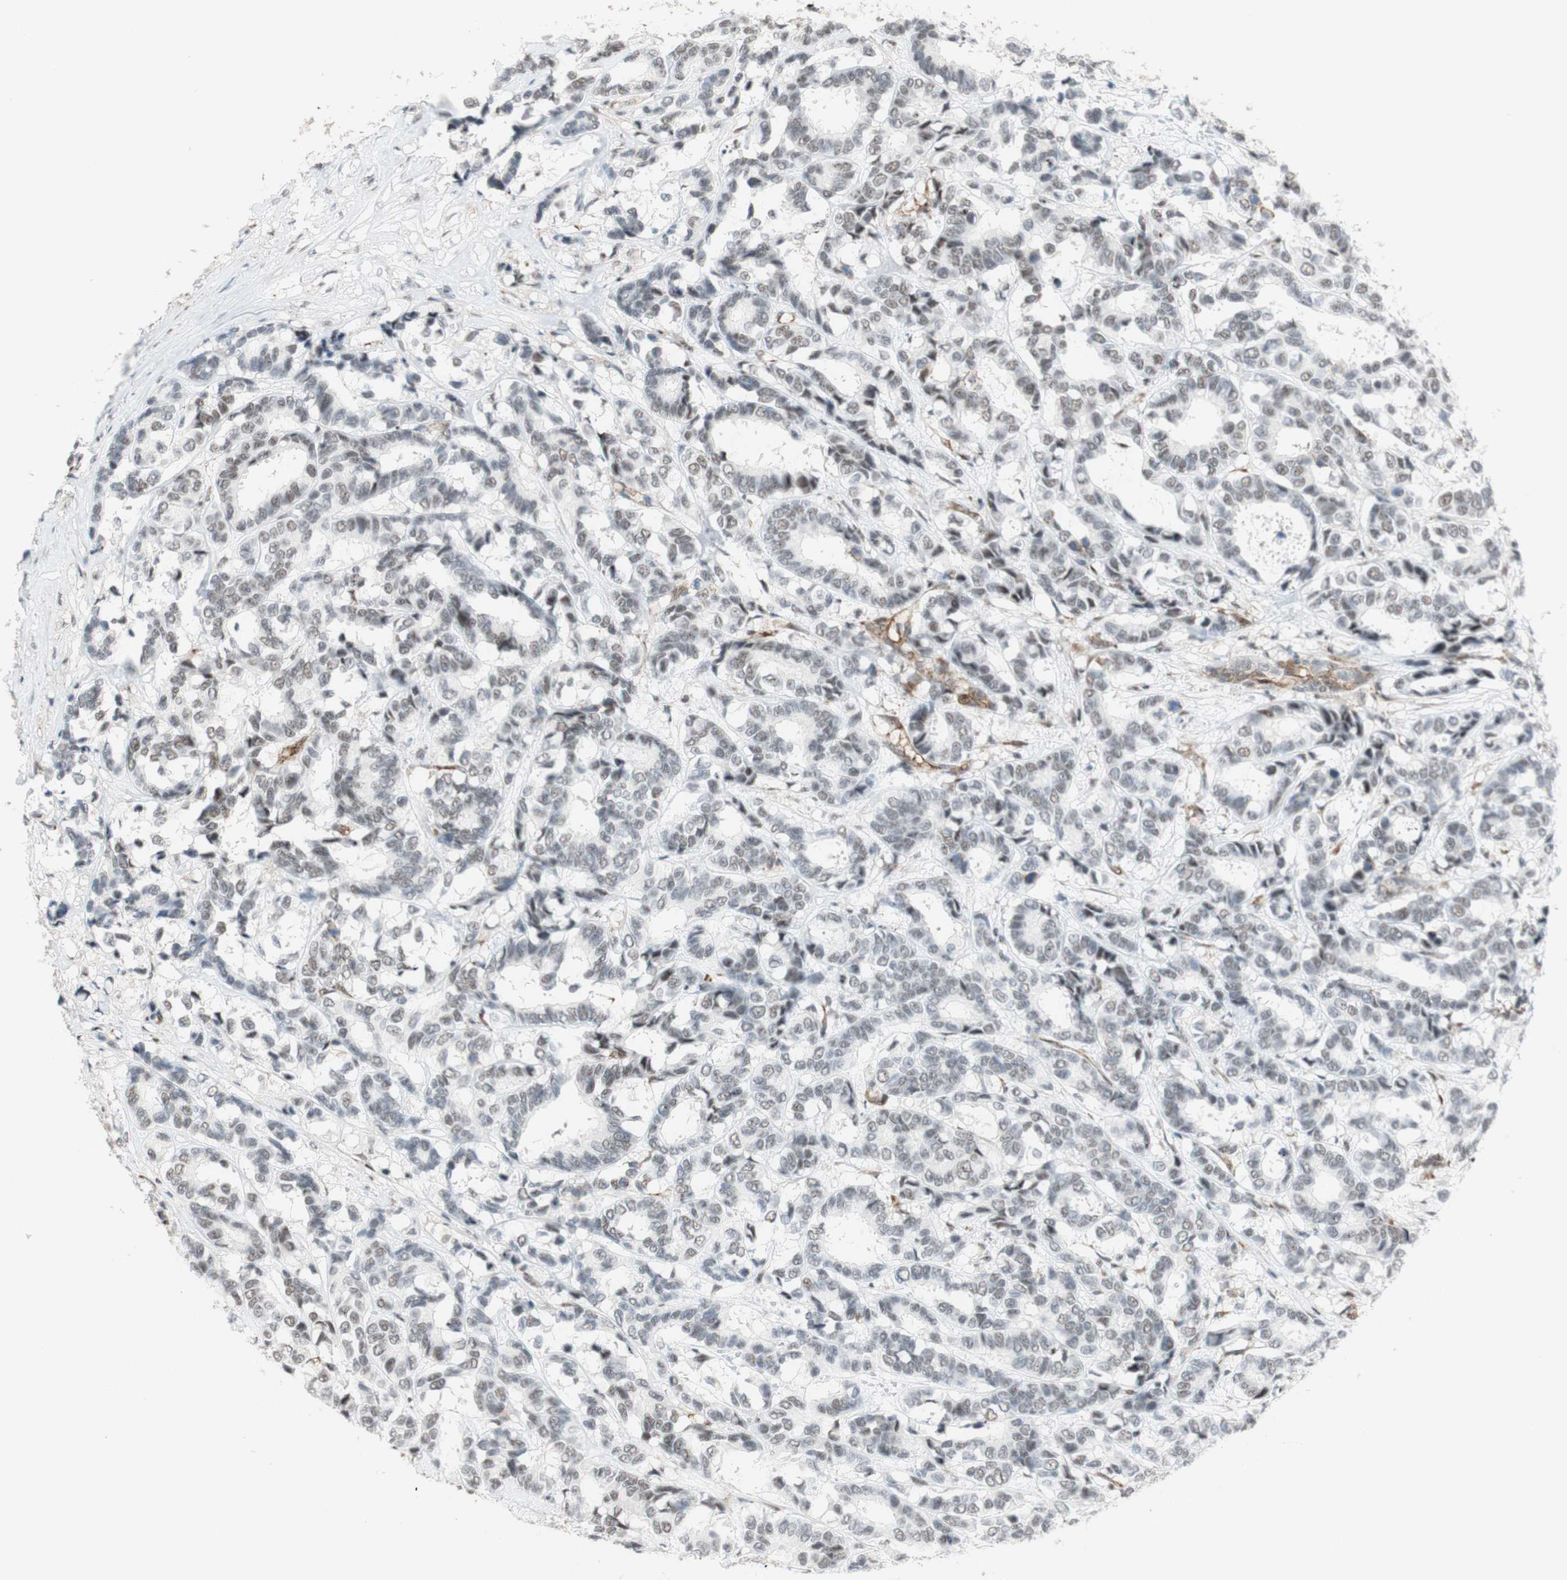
{"staining": {"intensity": "negative", "quantity": "none", "location": "none"}, "tissue": "breast cancer", "cell_type": "Tumor cells", "image_type": "cancer", "snomed": [{"axis": "morphology", "description": "Duct carcinoma"}, {"axis": "topography", "description": "Breast"}], "caption": "Tumor cells are negative for brown protein staining in invasive ductal carcinoma (breast).", "gene": "SAP18", "patient": {"sex": "female", "age": 87}}